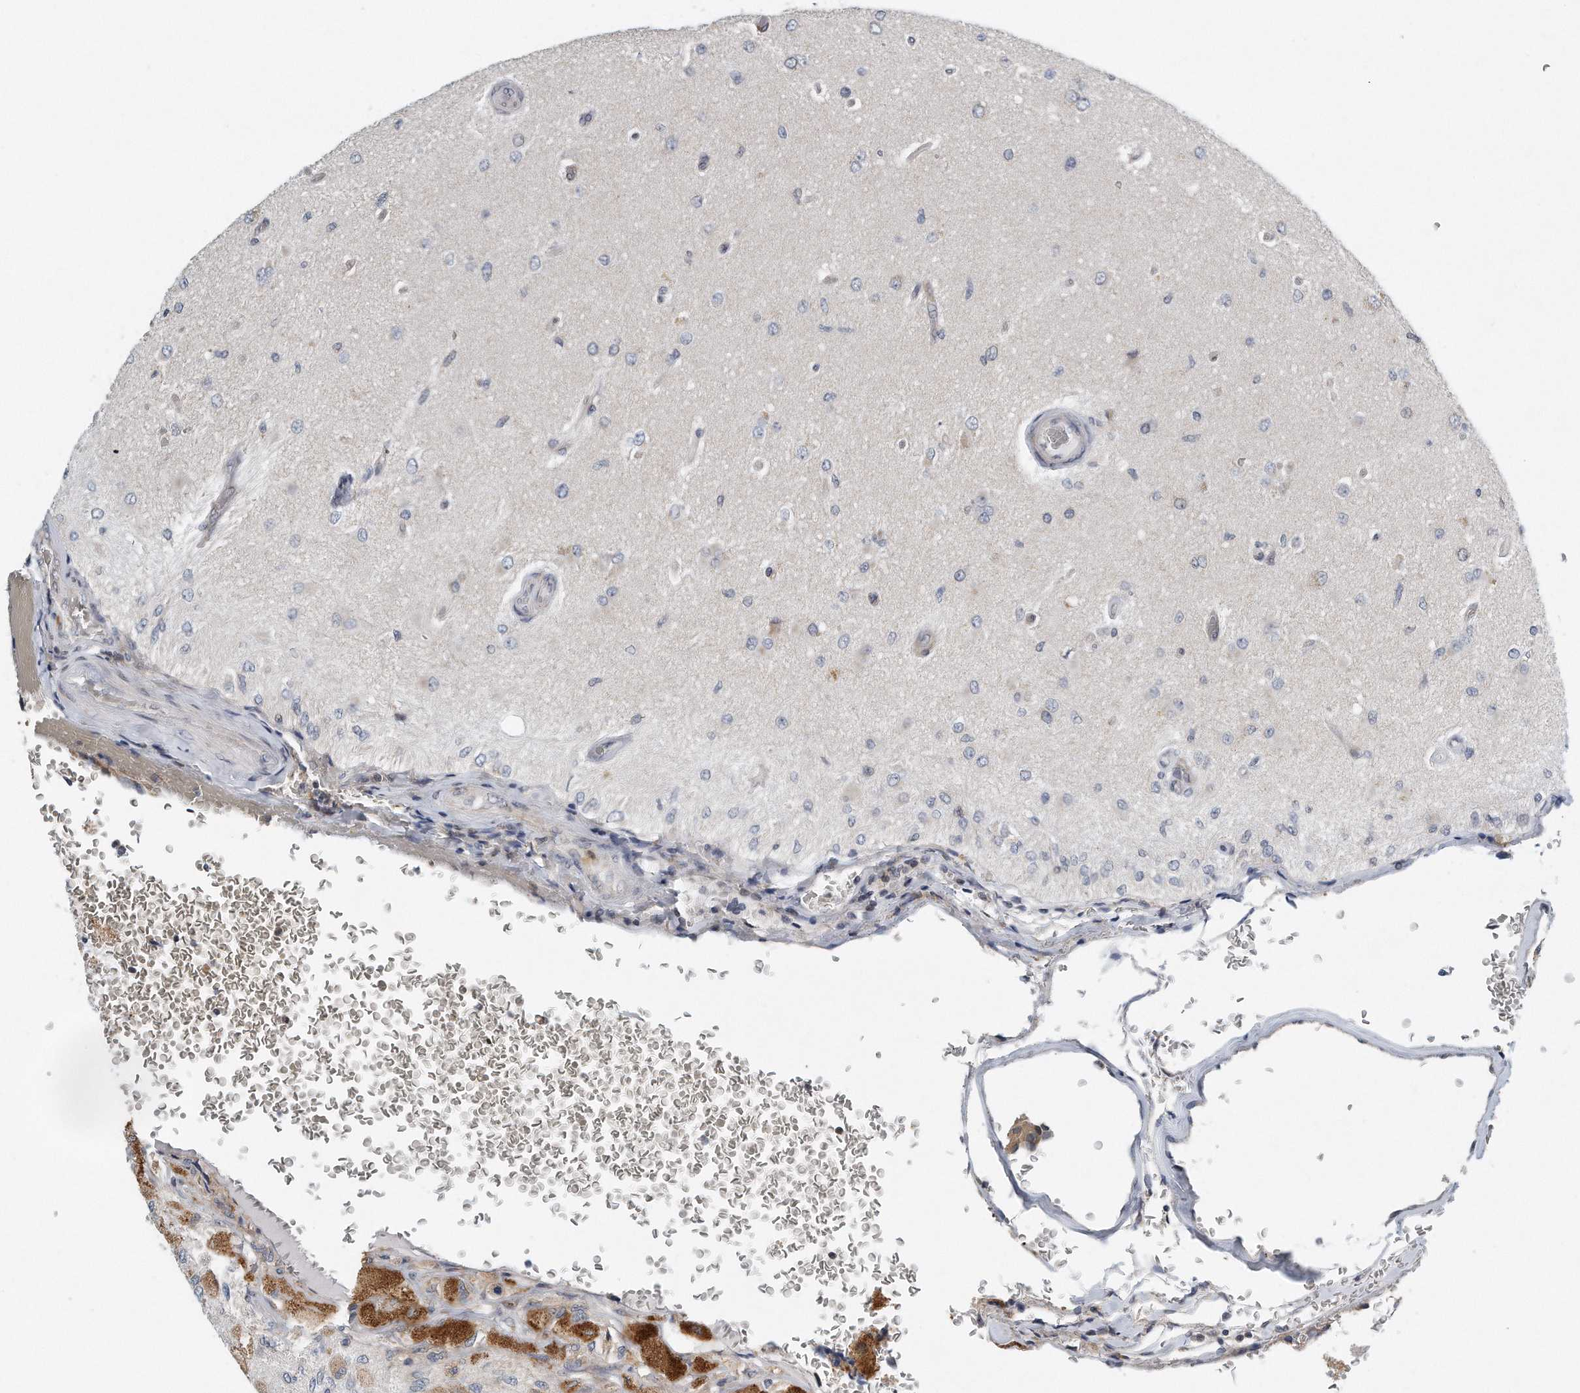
{"staining": {"intensity": "negative", "quantity": "none", "location": "none"}, "tissue": "glioma", "cell_type": "Tumor cells", "image_type": "cancer", "snomed": [{"axis": "morphology", "description": "Normal tissue, NOS"}, {"axis": "morphology", "description": "Glioma, malignant, High grade"}, {"axis": "topography", "description": "Cerebral cortex"}], "caption": "Tumor cells show no significant expression in malignant glioma (high-grade). (Immunohistochemistry, brightfield microscopy, high magnification).", "gene": "VLDLR", "patient": {"sex": "male", "age": 77}}